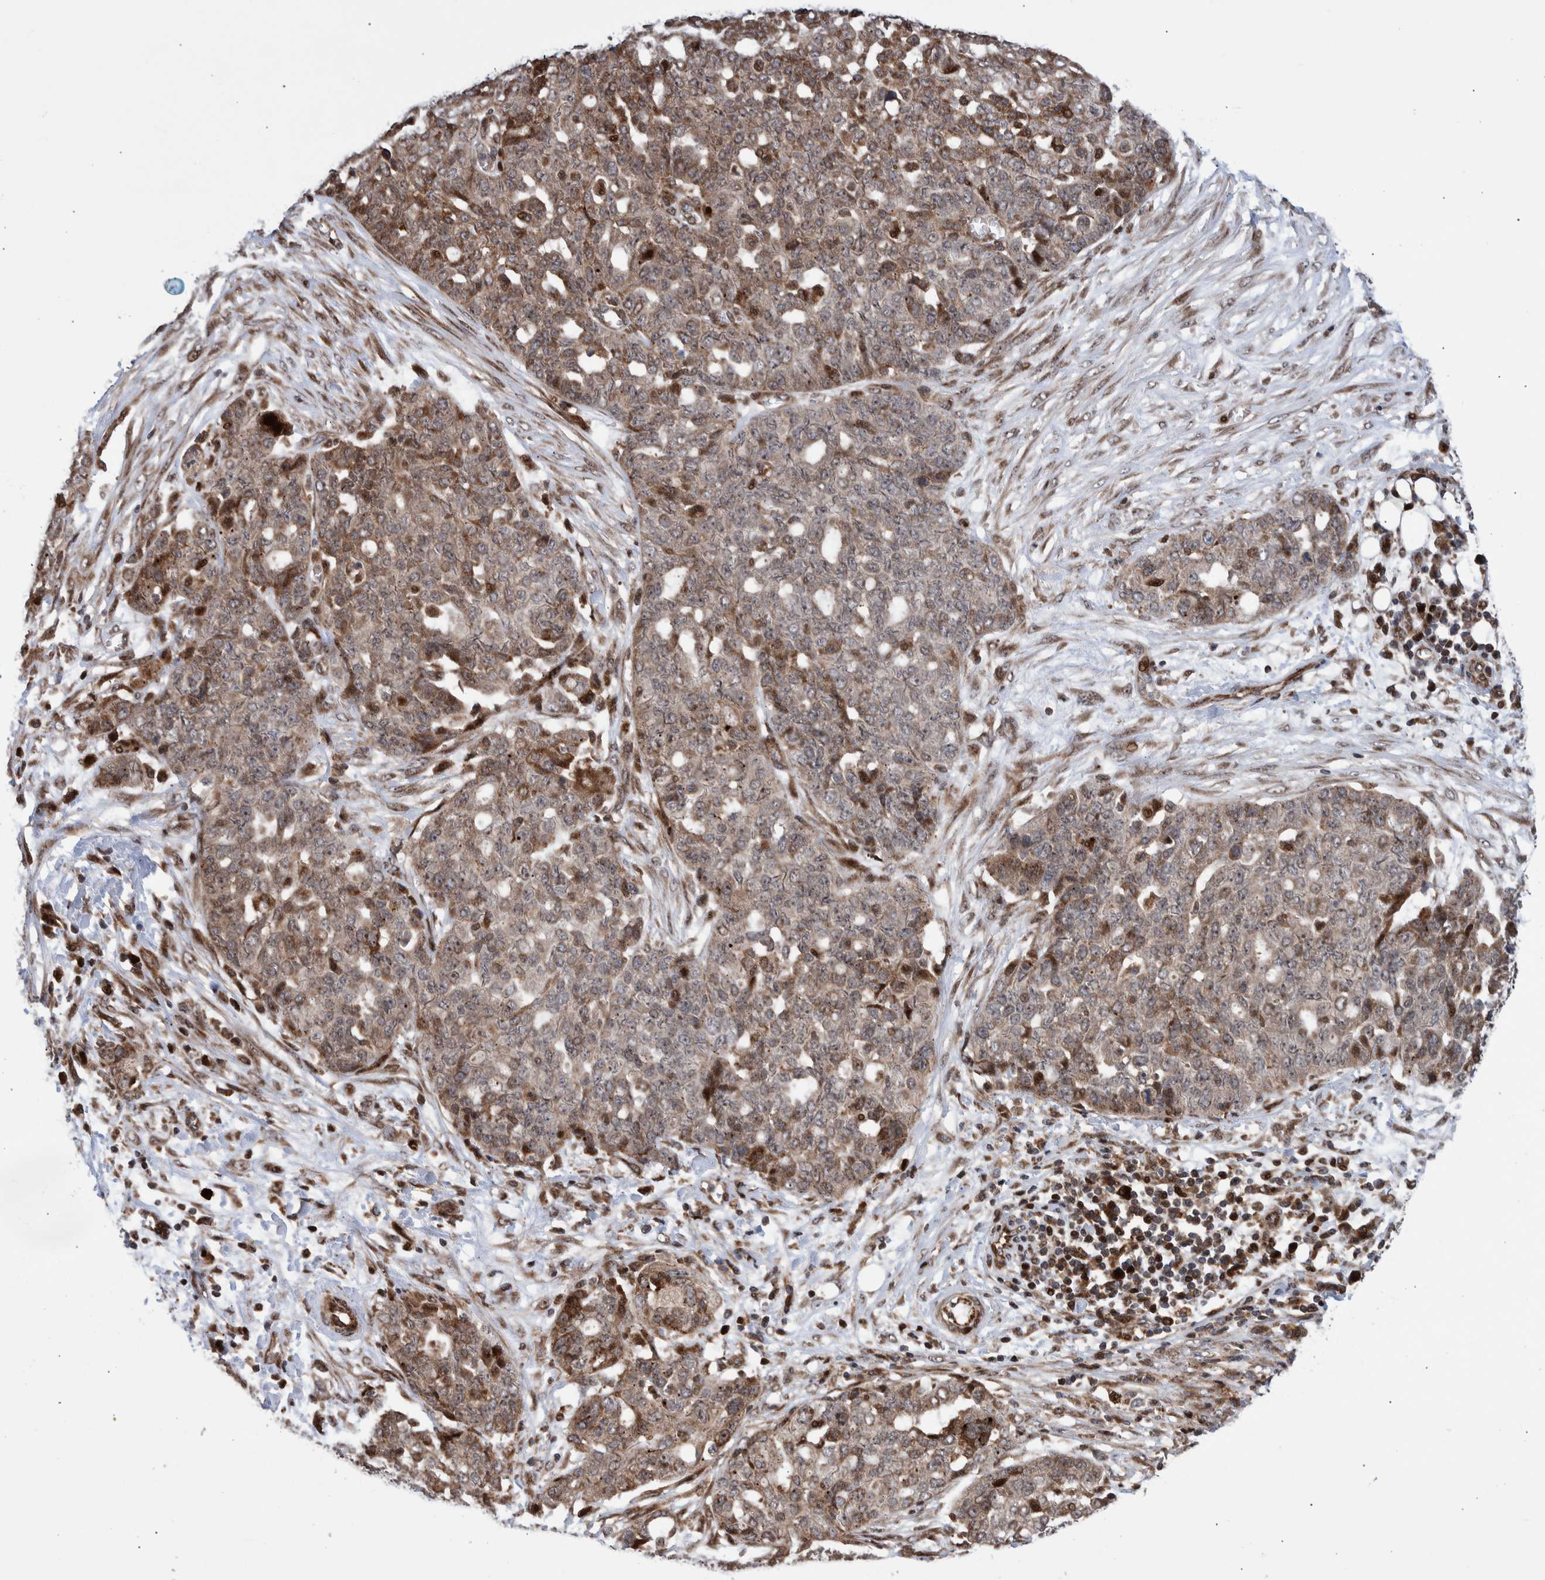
{"staining": {"intensity": "weak", "quantity": ">75%", "location": "cytoplasmic/membranous,nuclear"}, "tissue": "ovarian cancer", "cell_type": "Tumor cells", "image_type": "cancer", "snomed": [{"axis": "morphology", "description": "Cystadenocarcinoma, serous, NOS"}, {"axis": "topography", "description": "Soft tissue"}, {"axis": "topography", "description": "Ovary"}], "caption": "Human ovarian cancer stained with a brown dye displays weak cytoplasmic/membranous and nuclear positive expression in about >75% of tumor cells.", "gene": "SHISA6", "patient": {"sex": "female", "age": 57}}